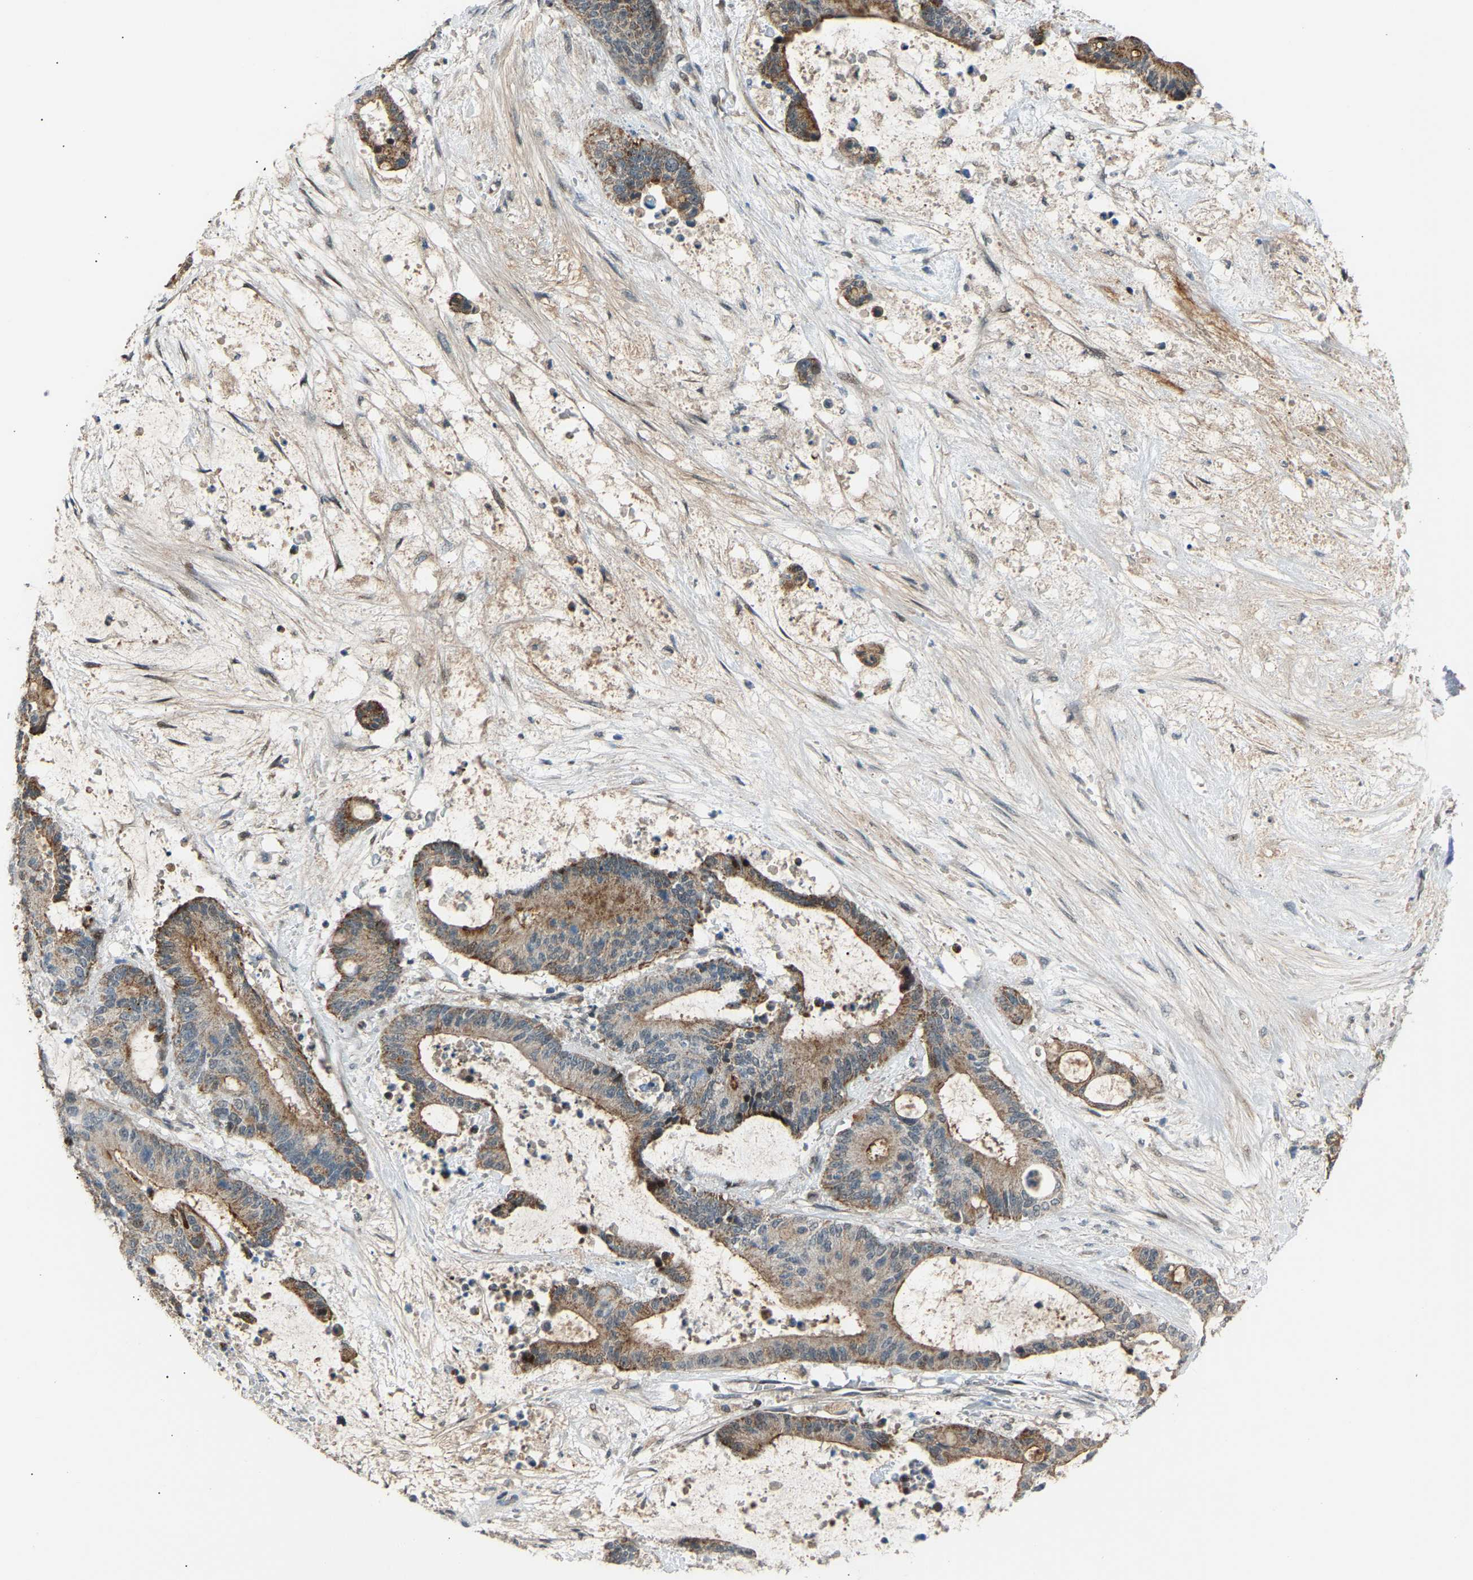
{"staining": {"intensity": "moderate", "quantity": "25%-75%", "location": "cytoplasmic/membranous"}, "tissue": "liver cancer", "cell_type": "Tumor cells", "image_type": "cancer", "snomed": [{"axis": "morphology", "description": "Normal tissue, NOS"}, {"axis": "morphology", "description": "Cholangiocarcinoma"}, {"axis": "topography", "description": "Liver"}, {"axis": "topography", "description": "Peripheral nerve tissue"}], "caption": "Brown immunohistochemical staining in human cholangiocarcinoma (liver) displays moderate cytoplasmic/membranous staining in approximately 25%-75% of tumor cells.", "gene": "VPS41", "patient": {"sex": "female", "age": 73}}